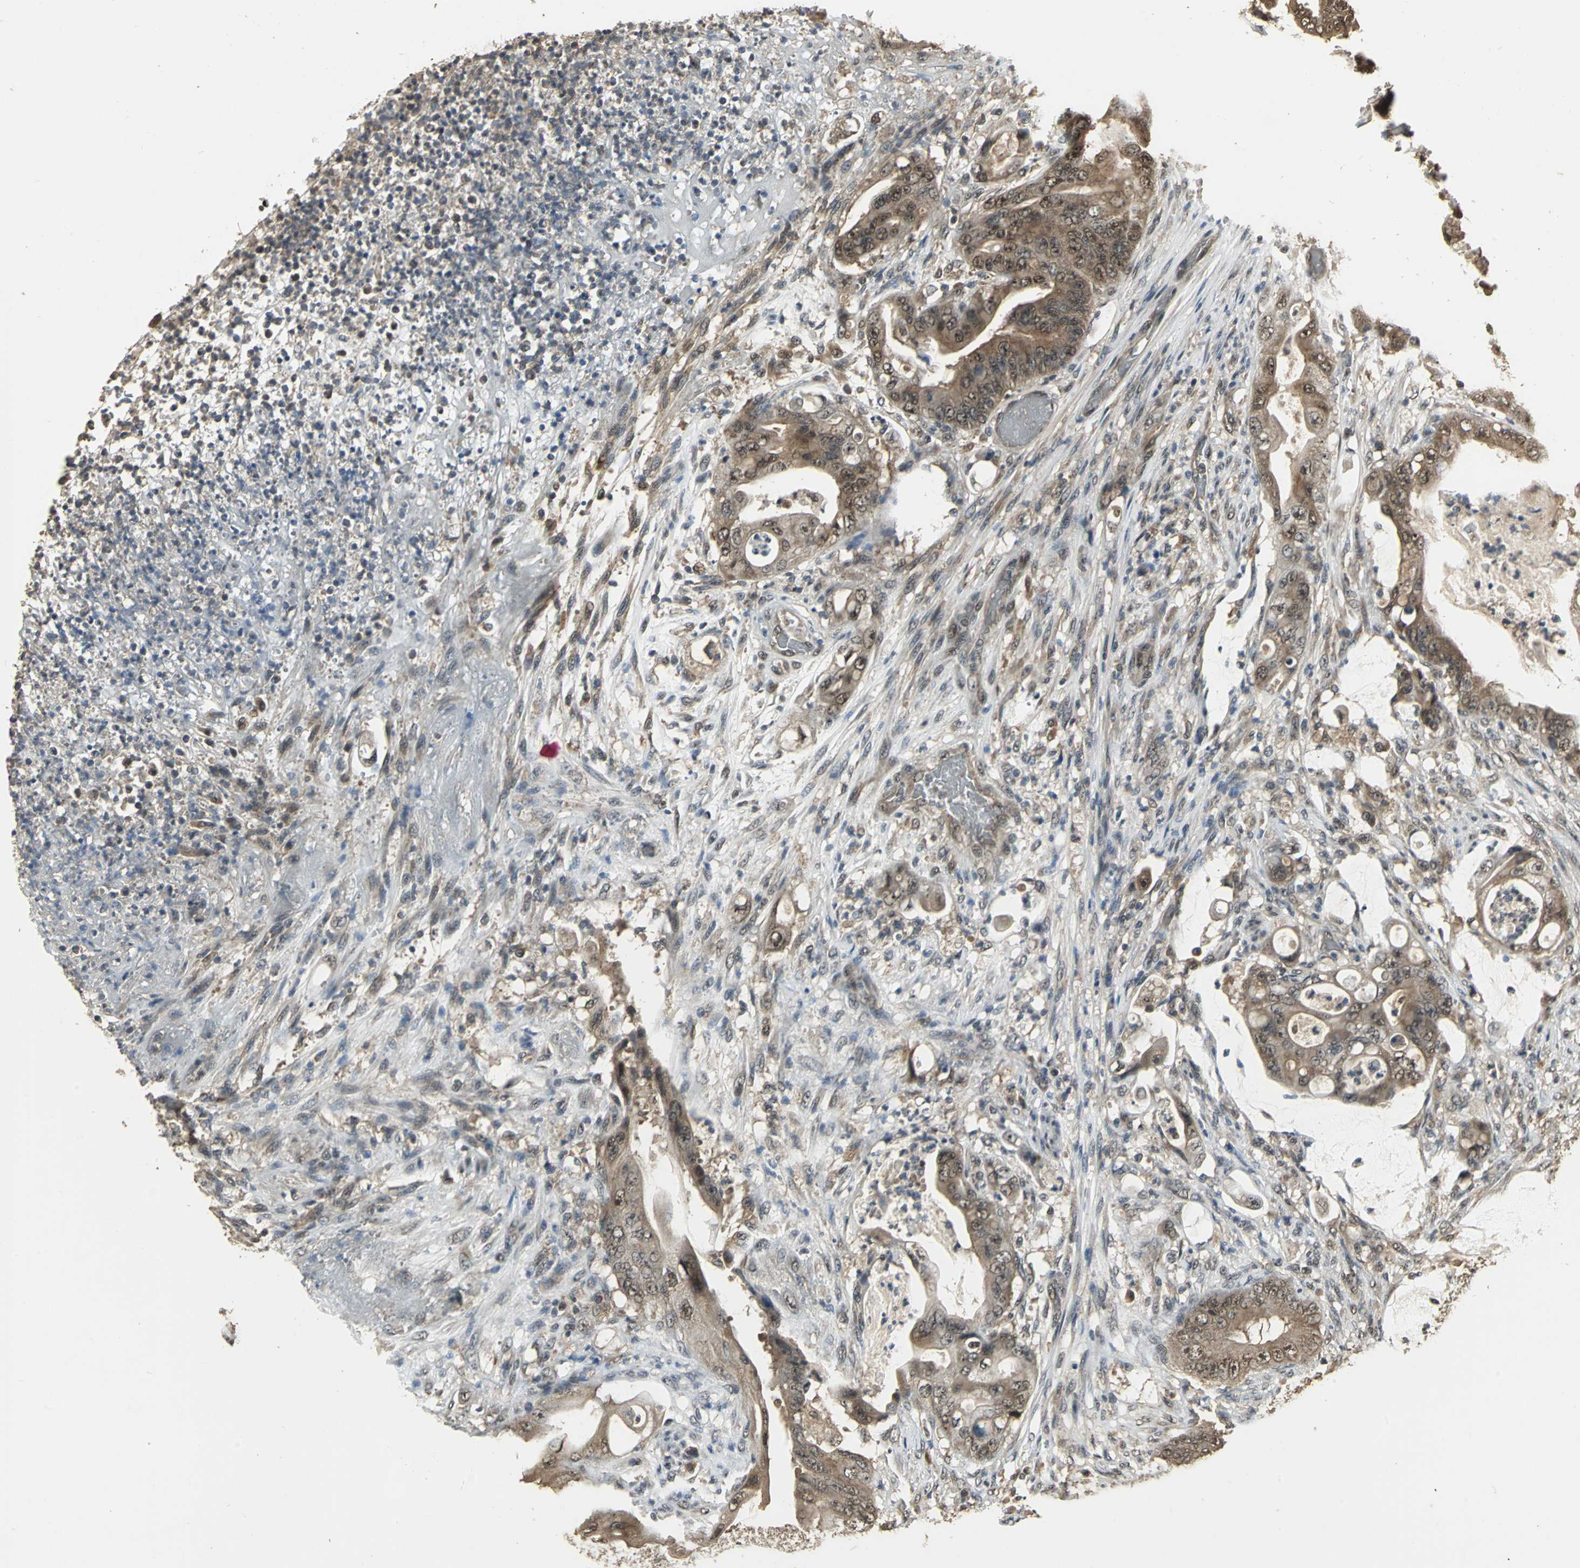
{"staining": {"intensity": "moderate", "quantity": ">75%", "location": "cytoplasmic/membranous"}, "tissue": "stomach cancer", "cell_type": "Tumor cells", "image_type": "cancer", "snomed": [{"axis": "morphology", "description": "Adenocarcinoma, NOS"}, {"axis": "topography", "description": "Stomach"}], "caption": "Stomach cancer stained with DAB immunohistochemistry (IHC) reveals medium levels of moderate cytoplasmic/membranous staining in about >75% of tumor cells. The staining was performed using DAB, with brown indicating positive protein expression. Nuclei are stained blue with hematoxylin.", "gene": "UCHL5", "patient": {"sex": "female", "age": 73}}